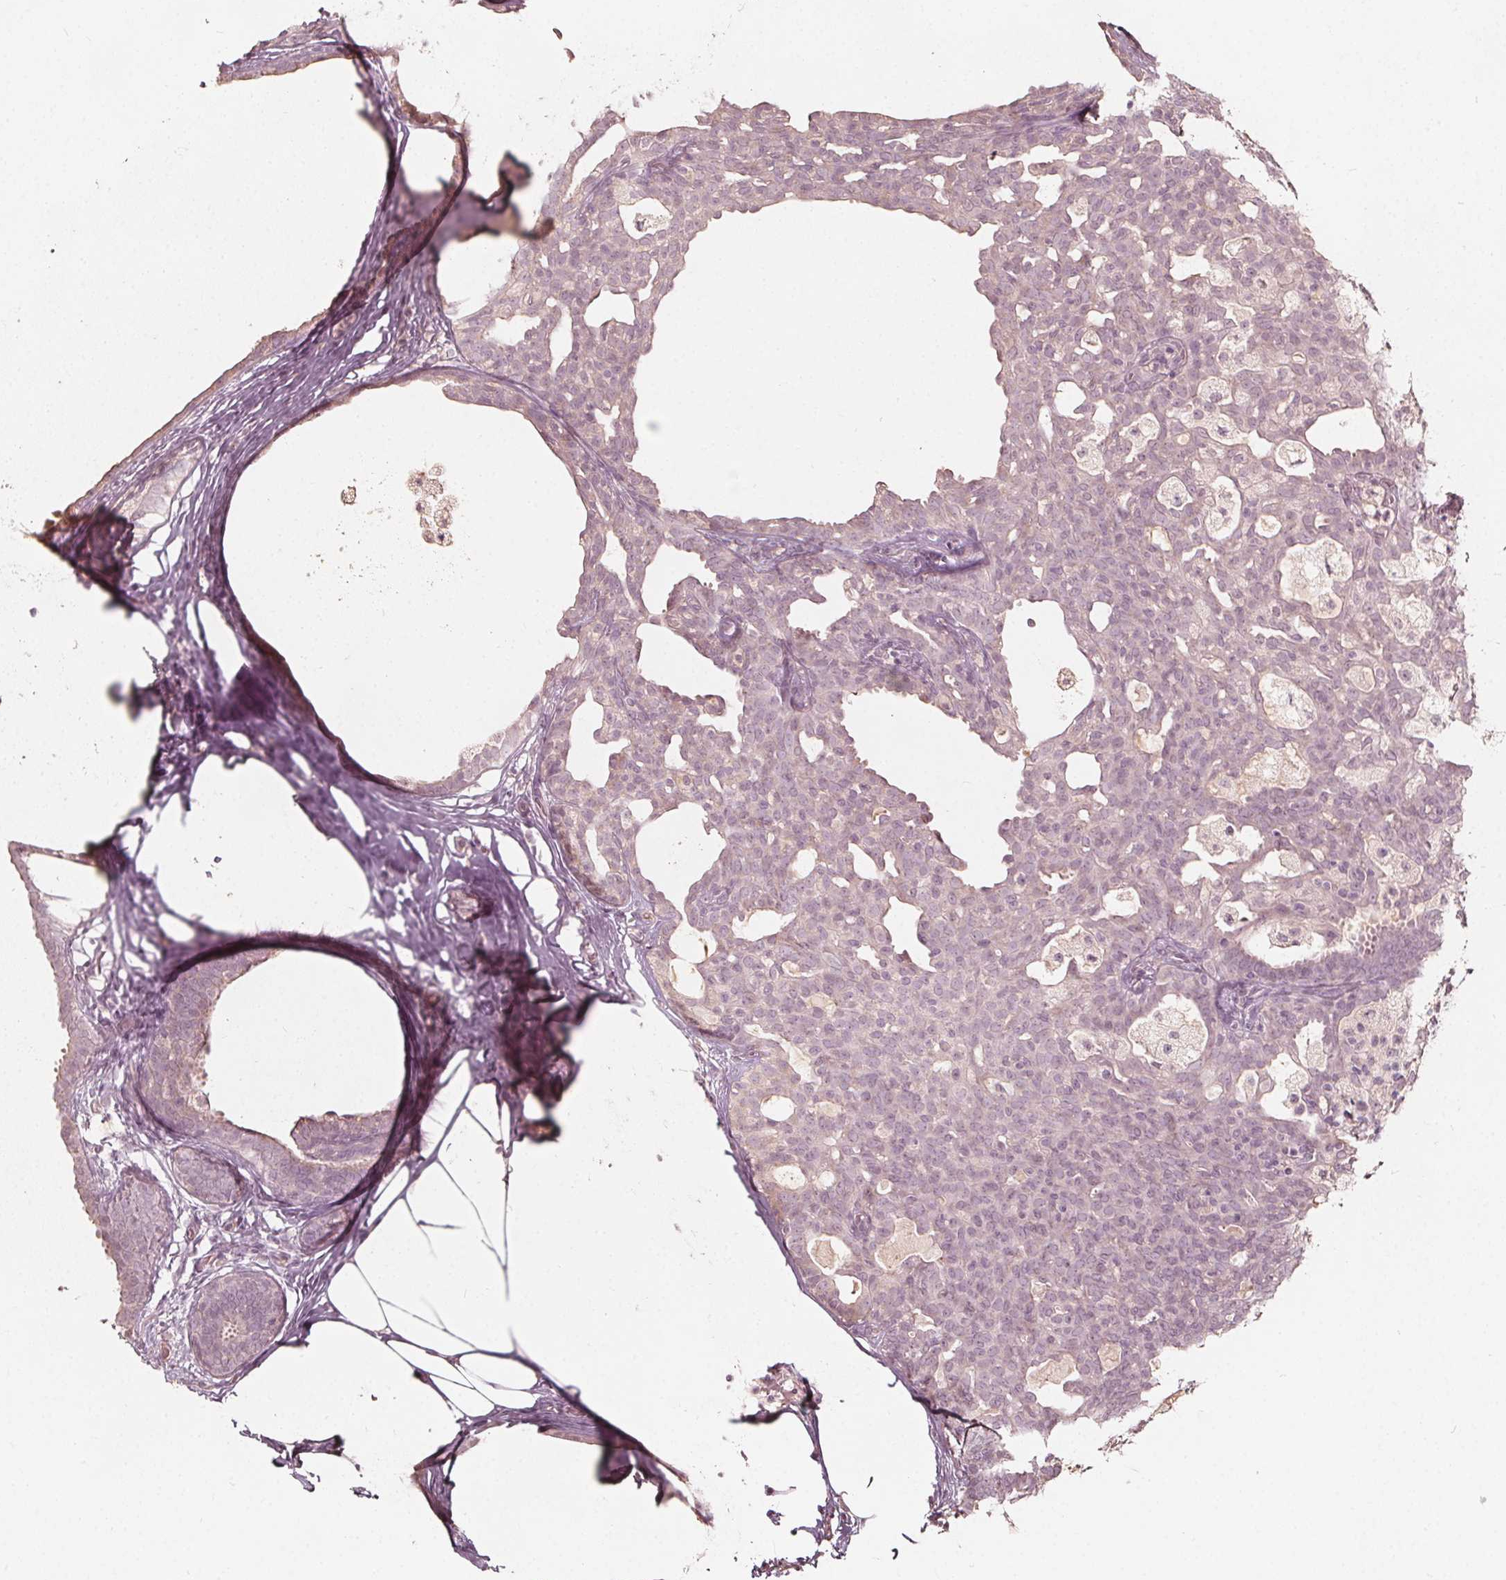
{"staining": {"intensity": "negative", "quantity": "none", "location": "none"}, "tissue": "breast cancer", "cell_type": "Tumor cells", "image_type": "cancer", "snomed": [{"axis": "morphology", "description": "Duct carcinoma"}, {"axis": "topography", "description": "Breast"}], "caption": "Immunohistochemistry photomicrograph of neoplastic tissue: breast intraductal carcinoma stained with DAB shows no significant protein expression in tumor cells.", "gene": "NPC1L1", "patient": {"sex": "female", "age": 59}}